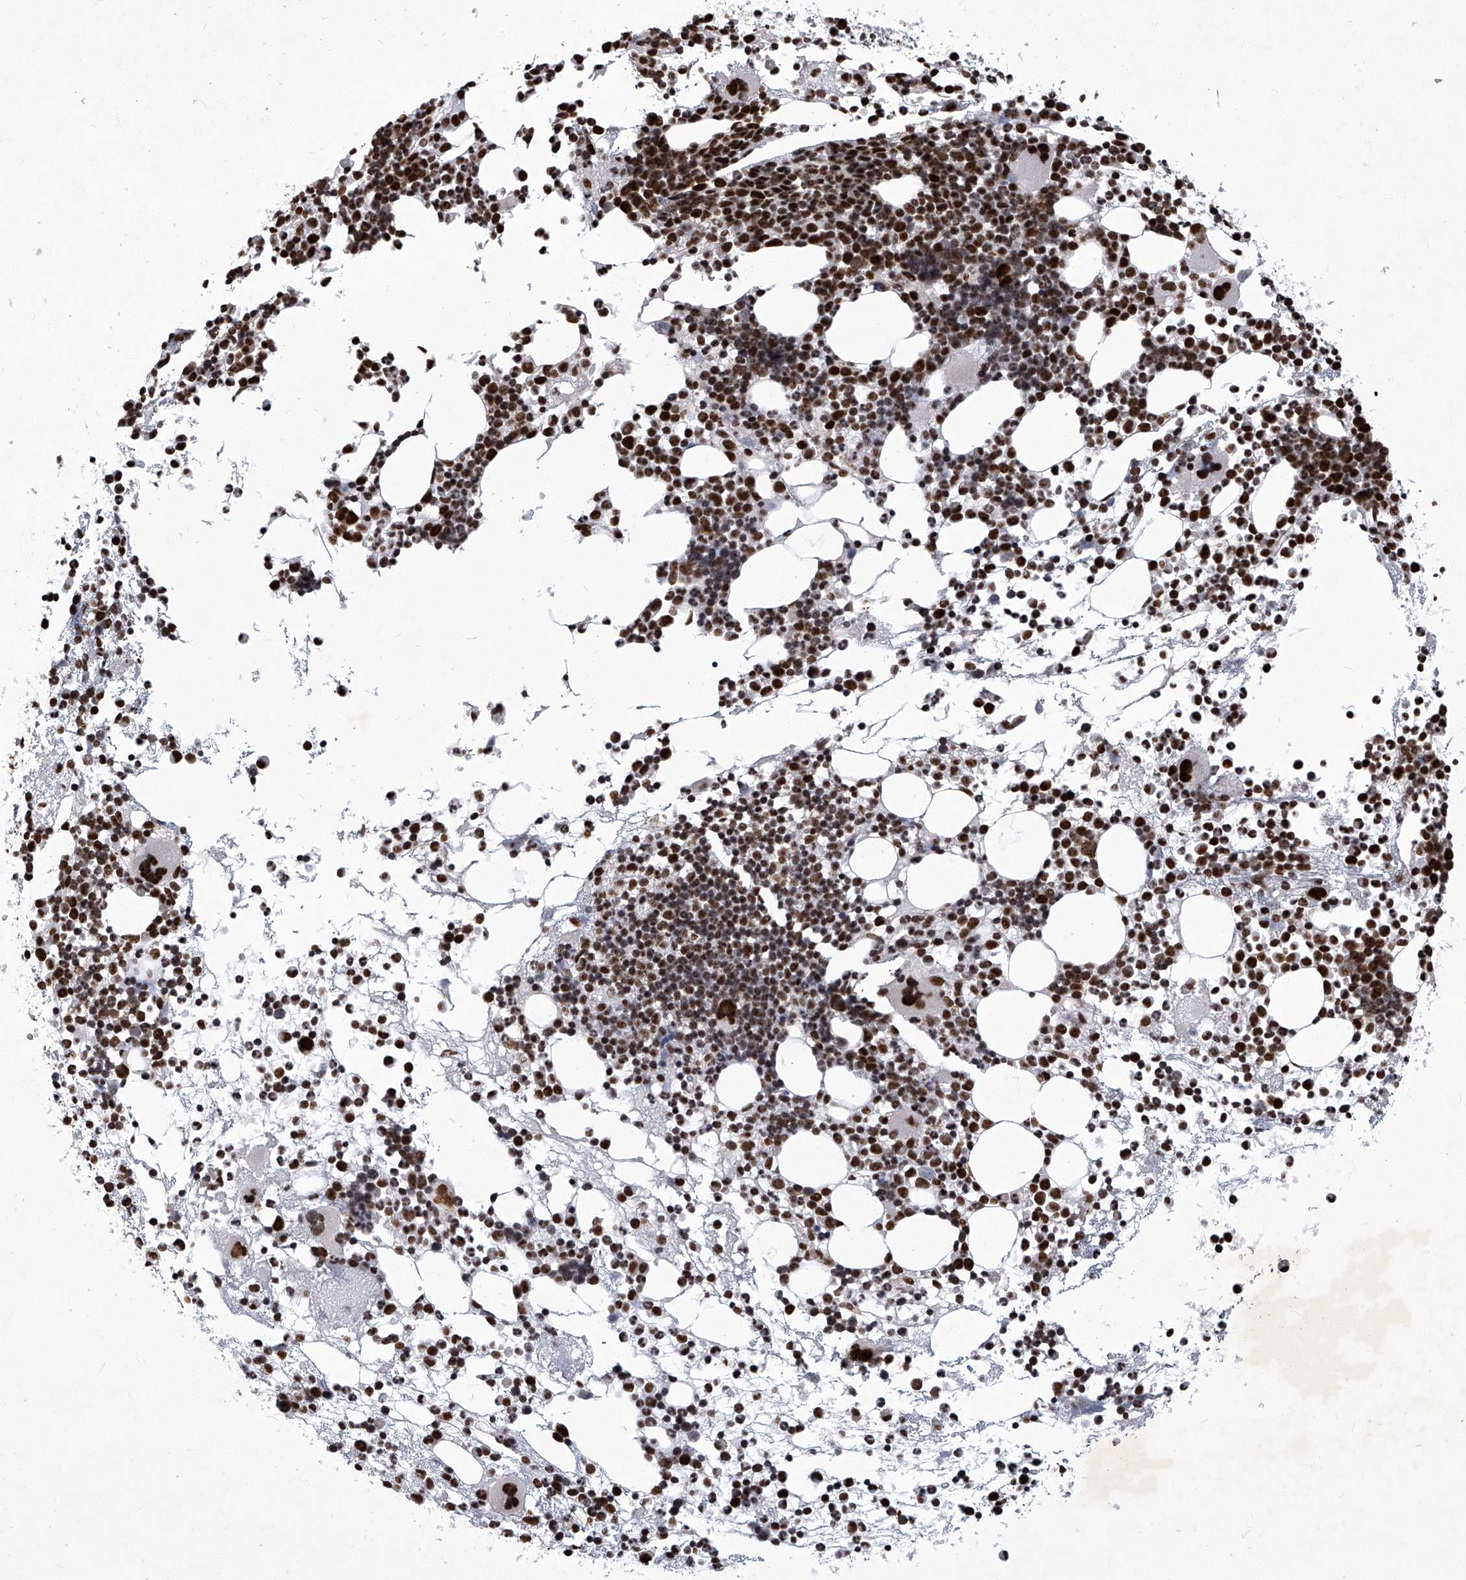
{"staining": {"intensity": "strong", "quantity": ">75%", "location": "nuclear"}, "tissue": "bone marrow", "cell_type": "Hematopoietic cells", "image_type": "normal", "snomed": [{"axis": "morphology", "description": "Normal tissue, NOS"}, {"axis": "topography", "description": "Bone marrow"}], "caption": "Strong nuclear protein expression is identified in about >75% of hematopoietic cells in bone marrow. Nuclei are stained in blue.", "gene": "HBP1", "patient": {"sex": "female", "age": 57}}